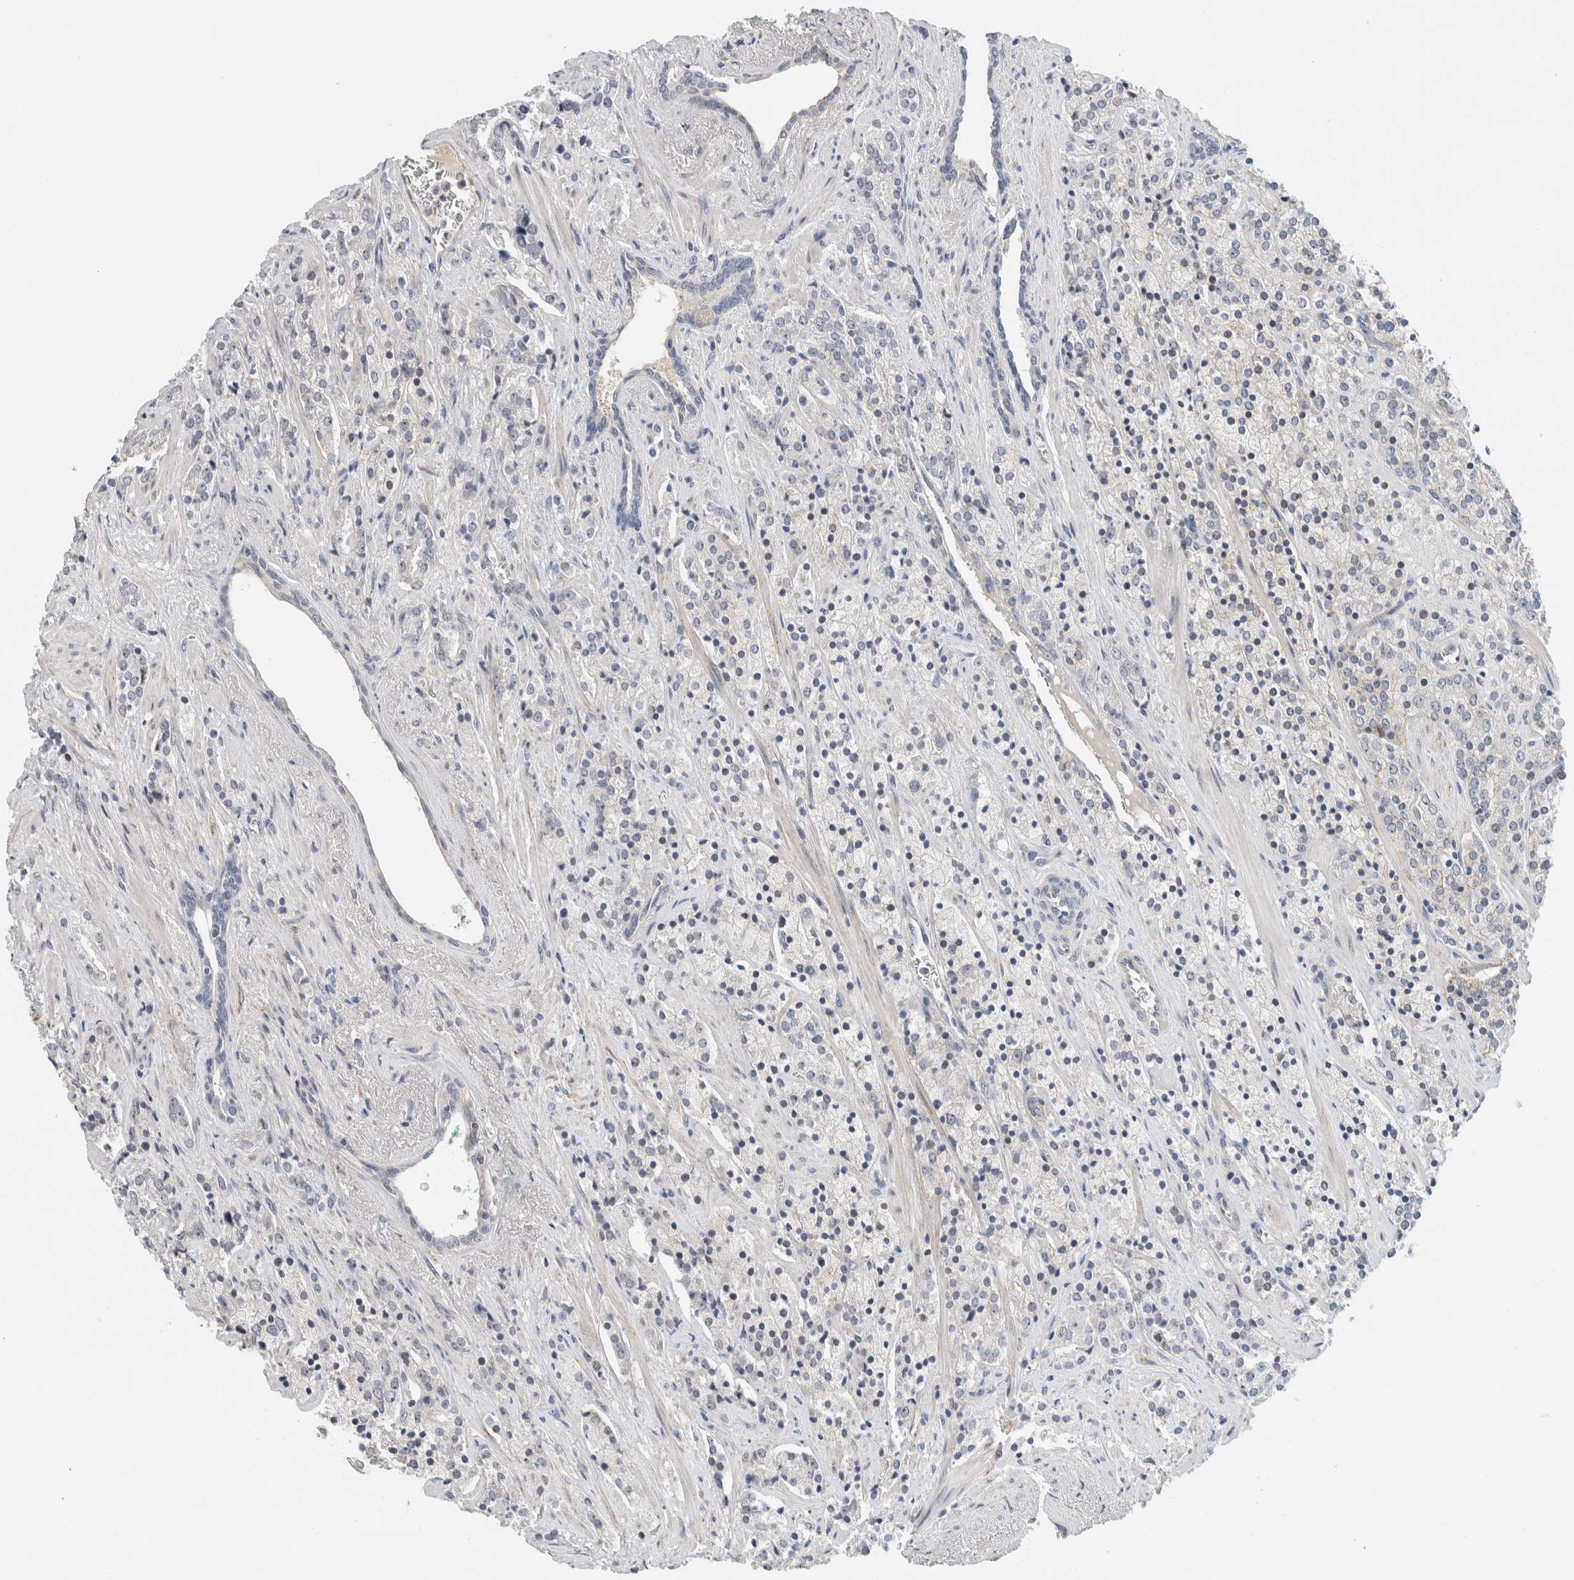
{"staining": {"intensity": "negative", "quantity": "none", "location": "none"}, "tissue": "prostate cancer", "cell_type": "Tumor cells", "image_type": "cancer", "snomed": [{"axis": "morphology", "description": "Adenocarcinoma, High grade"}, {"axis": "topography", "description": "Prostate"}], "caption": "Immunohistochemical staining of human prostate cancer (high-grade adenocarcinoma) reveals no significant positivity in tumor cells.", "gene": "HCN3", "patient": {"sex": "male", "age": 71}}